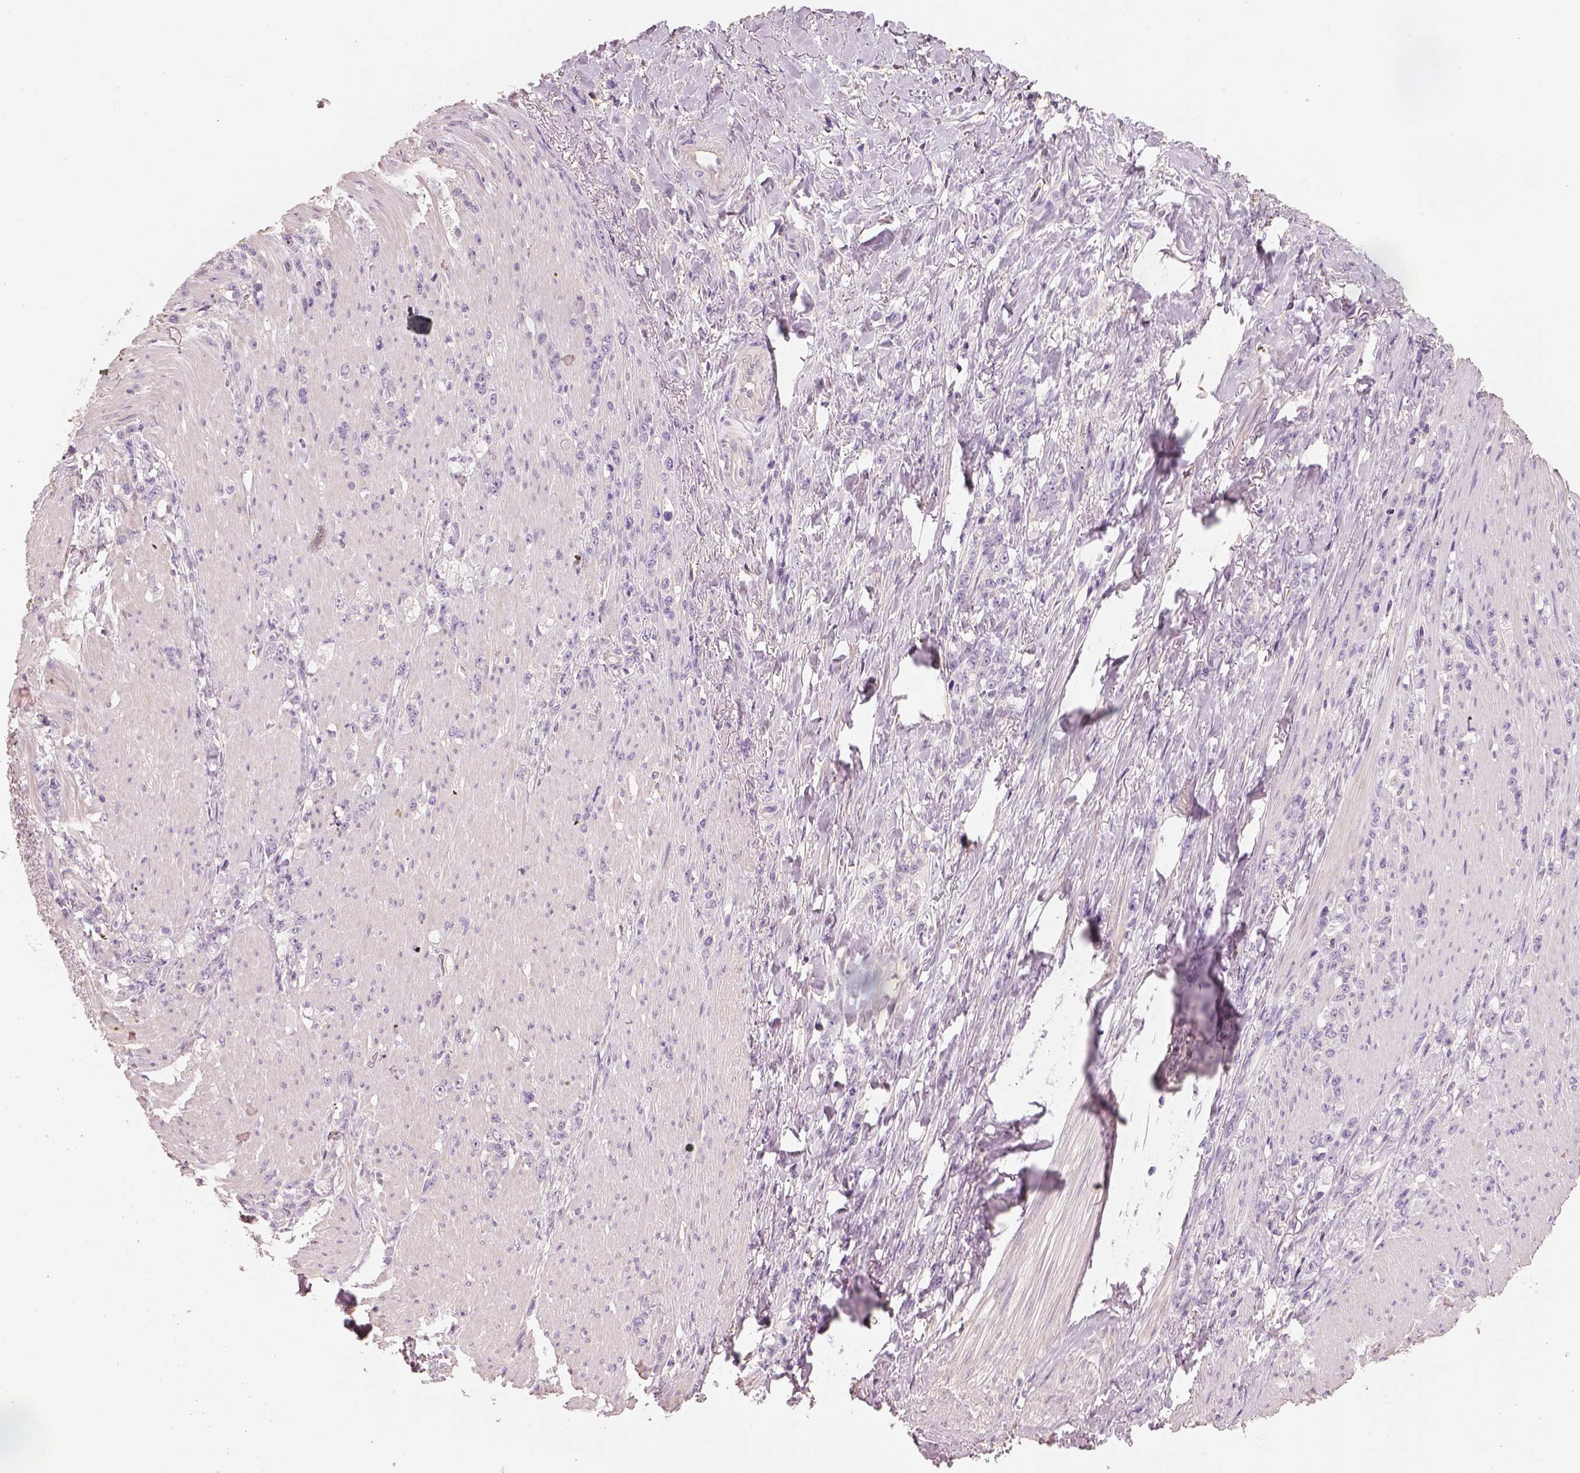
{"staining": {"intensity": "negative", "quantity": "none", "location": "none"}, "tissue": "stomach cancer", "cell_type": "Tumor cells", "image_type": "cancer", "snomed": [{"axis": "morphology", "description": "Adenocarcinoma, NOS"}, {"axis": "topography", "description": "Stomach, lower"}], "caption": "Immunohistochemistry histopathology image of neoplastic tissue: stomach adenocarcinoma stained with DAB (3,3'-diaminobenzidine) demonstrates no significant protein staining in tumor cells.", "gene": "OTUD6A", "patient": {"sex": "male", "age": 88}}